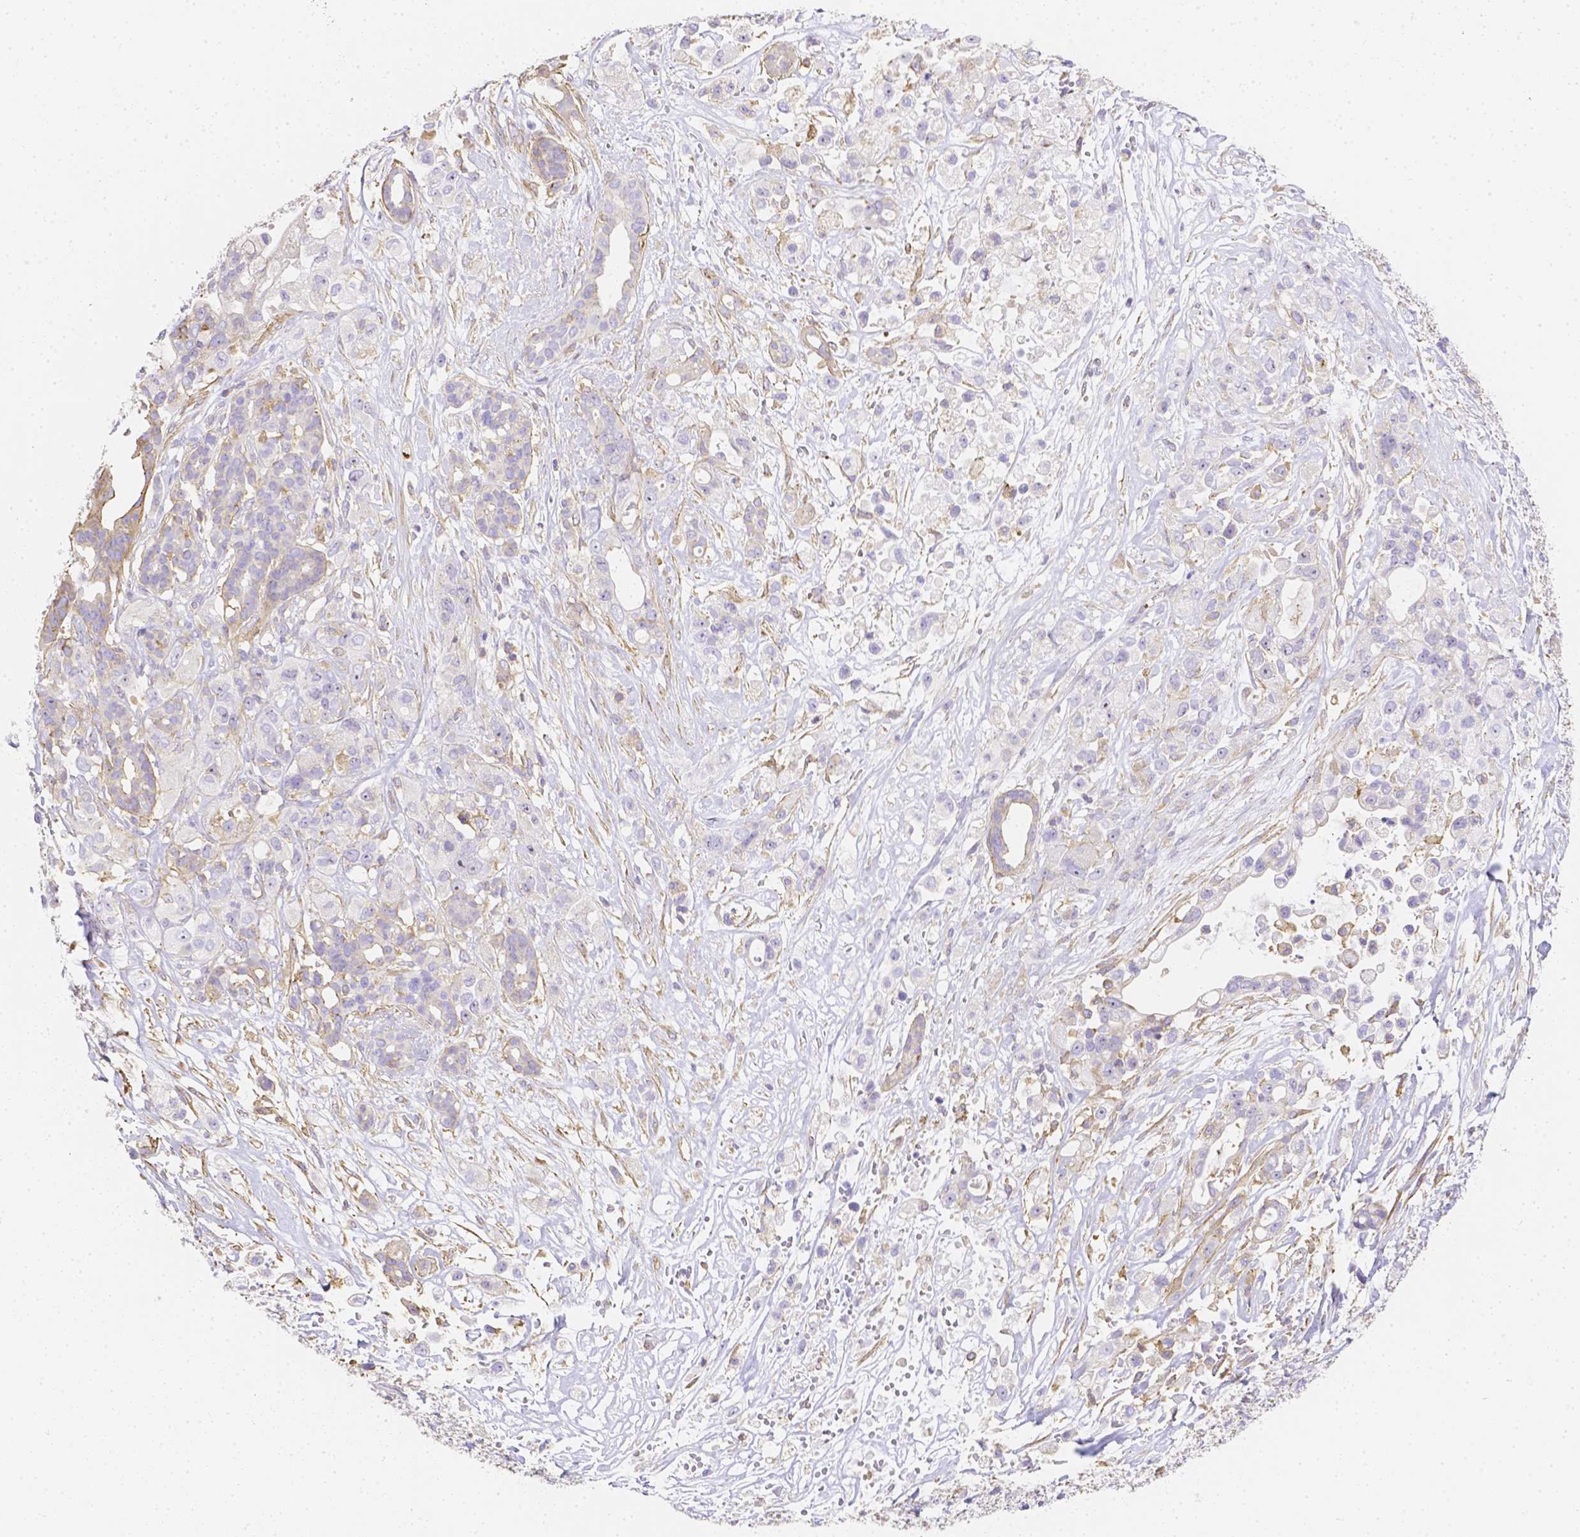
{"staining": {"intensity": "negative", "quantity": "none", "location": "none"}, "tissue": "pancreatic cancer", "cell_type": "Tumor cells", "image_type": "cancer", "snomed": [{"axis": "morphology", "description": "Adenocarcinoma, NOS"}, {"axis": "topography", "description": "Pancreas"}], "caption": "An image of human pancreatic cancer (adenocarcinoma) is negative for staining in tumor cells.", "gene": "ASAH2", "patient": {"sex": "male", "age": 44}}